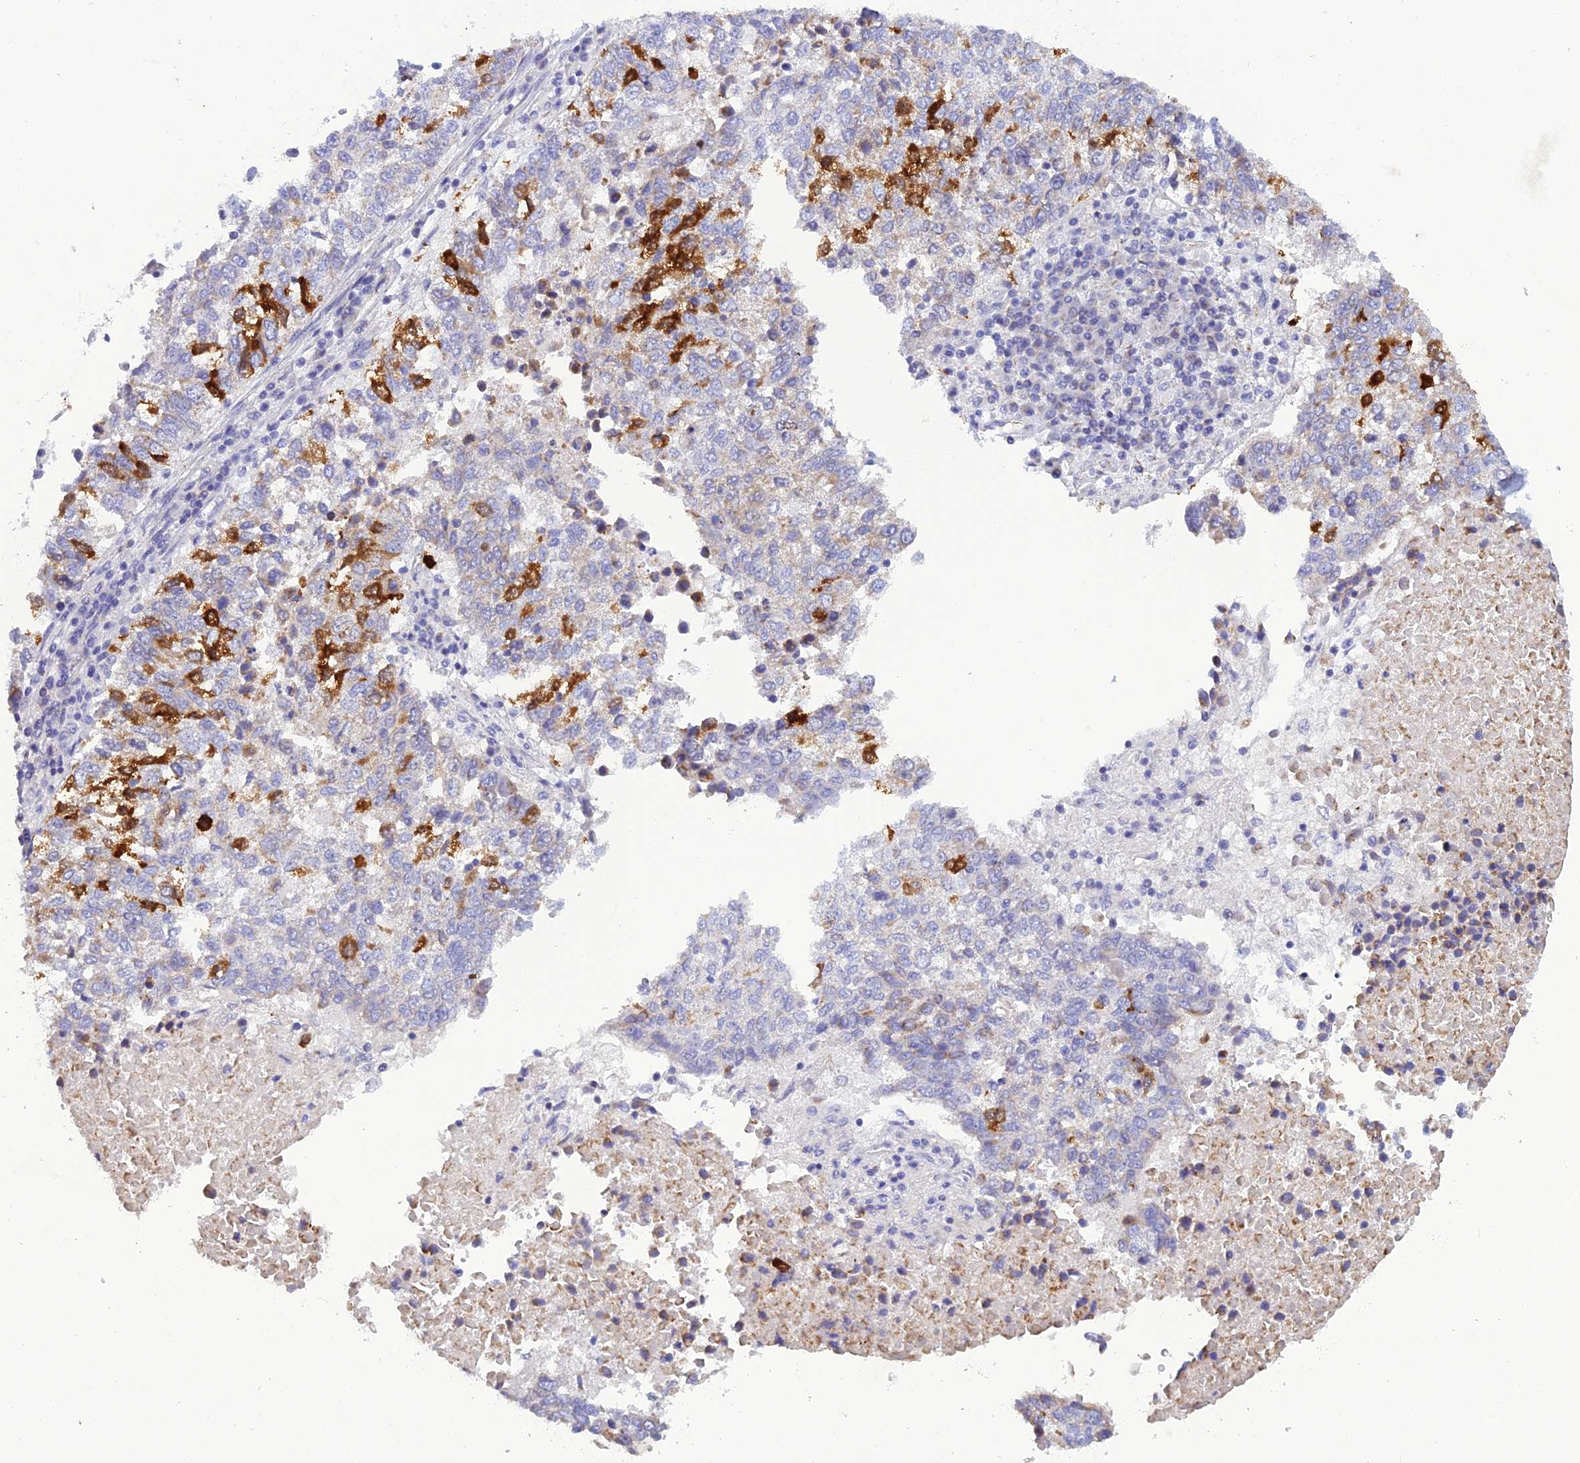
{"staining": {"intensity": "strong", "quantity": "25%-75%", "location": "cytoplasmic/membranous"}, "tissue": "lung cancer", "cell_type": "Tumor cells", "image_type": "cancer", "snomed": [{"axis": "morphology", "description": "Squamous cell carcinoma, NOS"}, {"axis": "topography", "description": "Lung"}], "caption": "About 25%-75% of tumor cells in lung squamous cell carcinoma exhibit strong cytoplasmic/membranous protein expression as visualized by brown immunohistochemical staining.", "gene": "POMGNT1", "patient": {"sex": "male", "age": 73}}